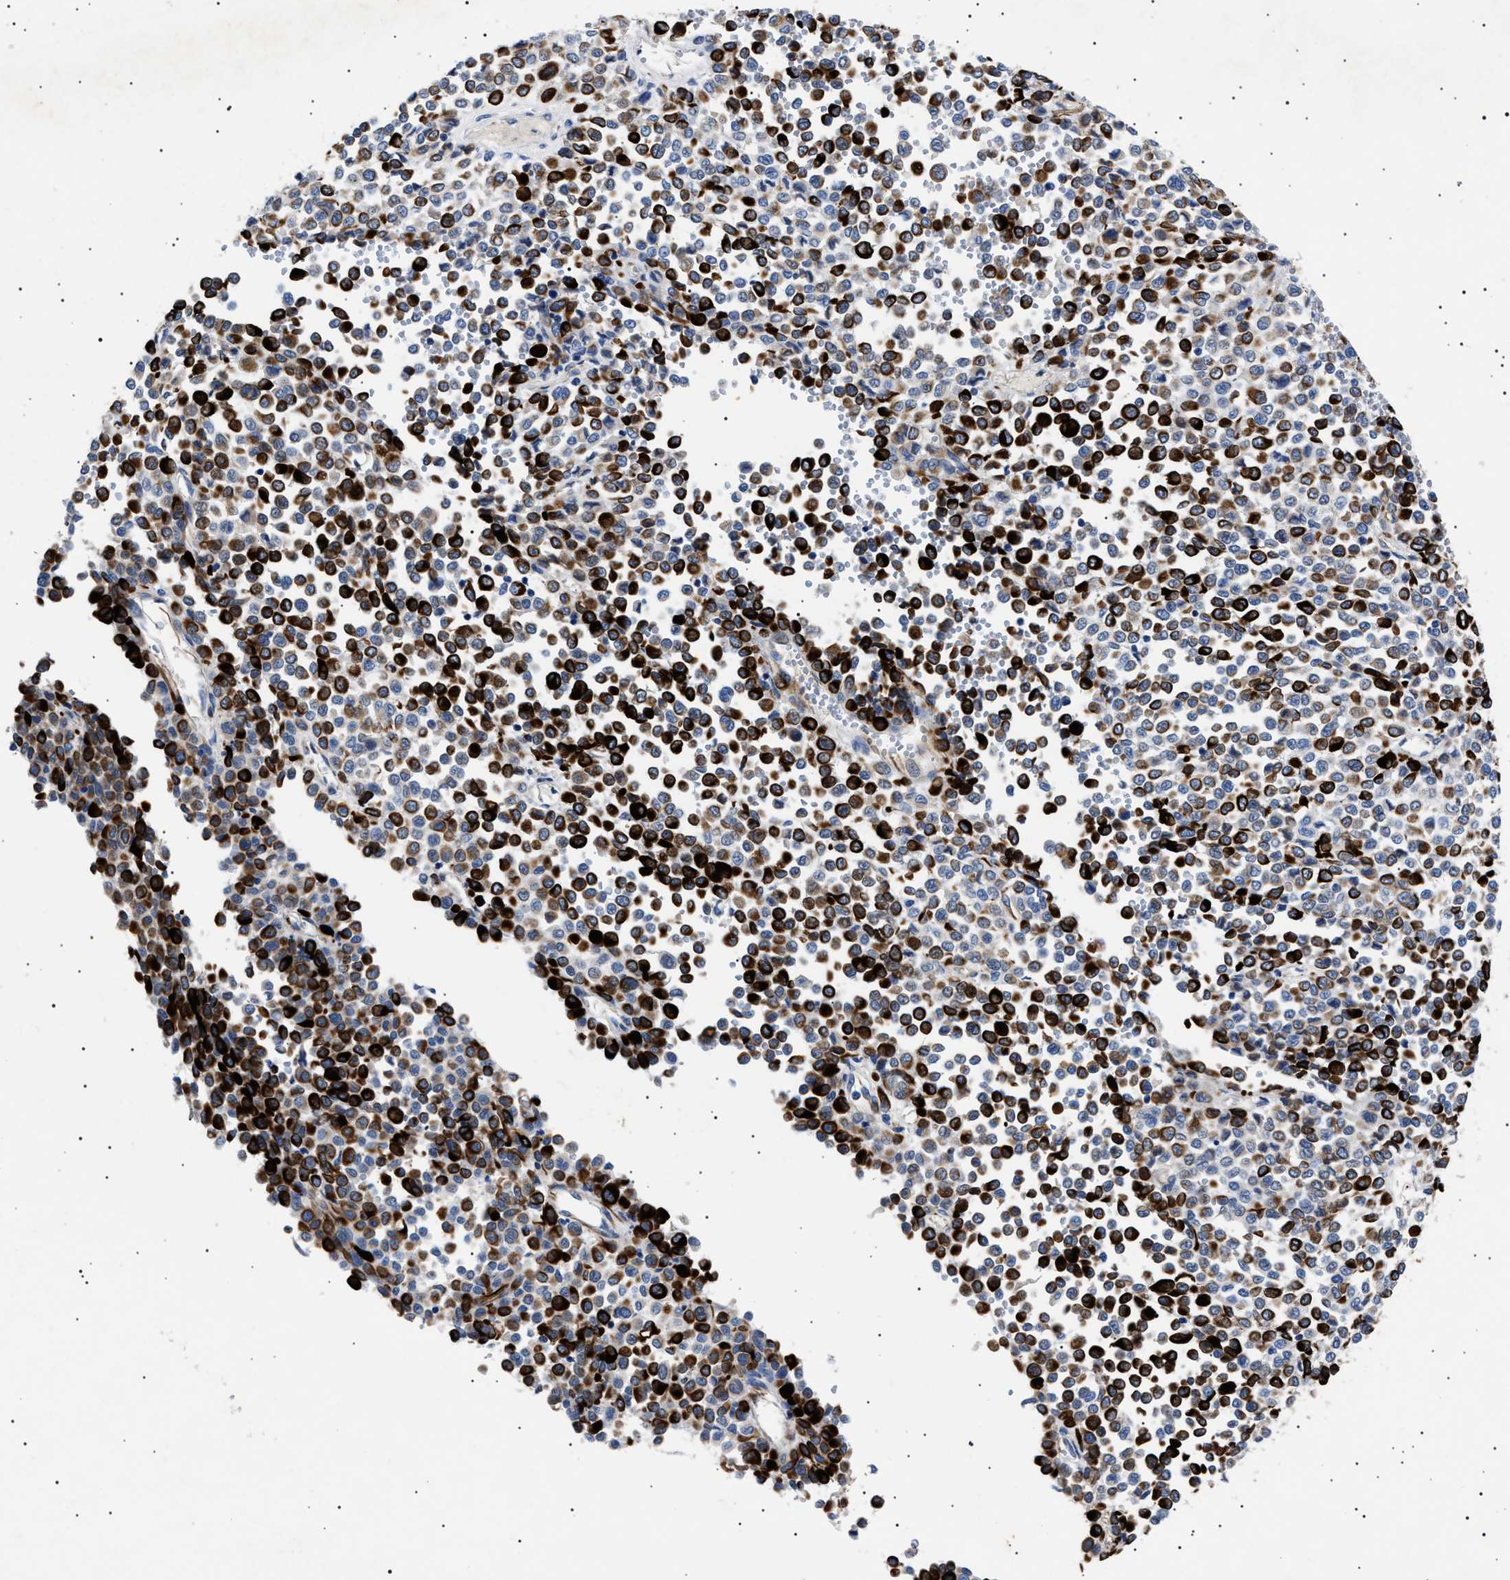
{"staining": {"intensity": "strong", "quantity": "25%-75%", "location": "cytoplasmic/membranous"}, "tissue": "melanoma", "cell_type": "Tumor cells", "image_type": "cancer", "snomed": [{"axis": "morphology", "description": "Malignant melanoma, Metastatic site"}, {"axis": "topography", "description": "Pancreas"}], "caption": "A brown stain shows strong cytoplasmic/membranous staining of a protein in malignant melanoma (metastatic site) tumor cells.", "gene": "OLFML2A", "patient": {"sex": "female", "age": 30}}